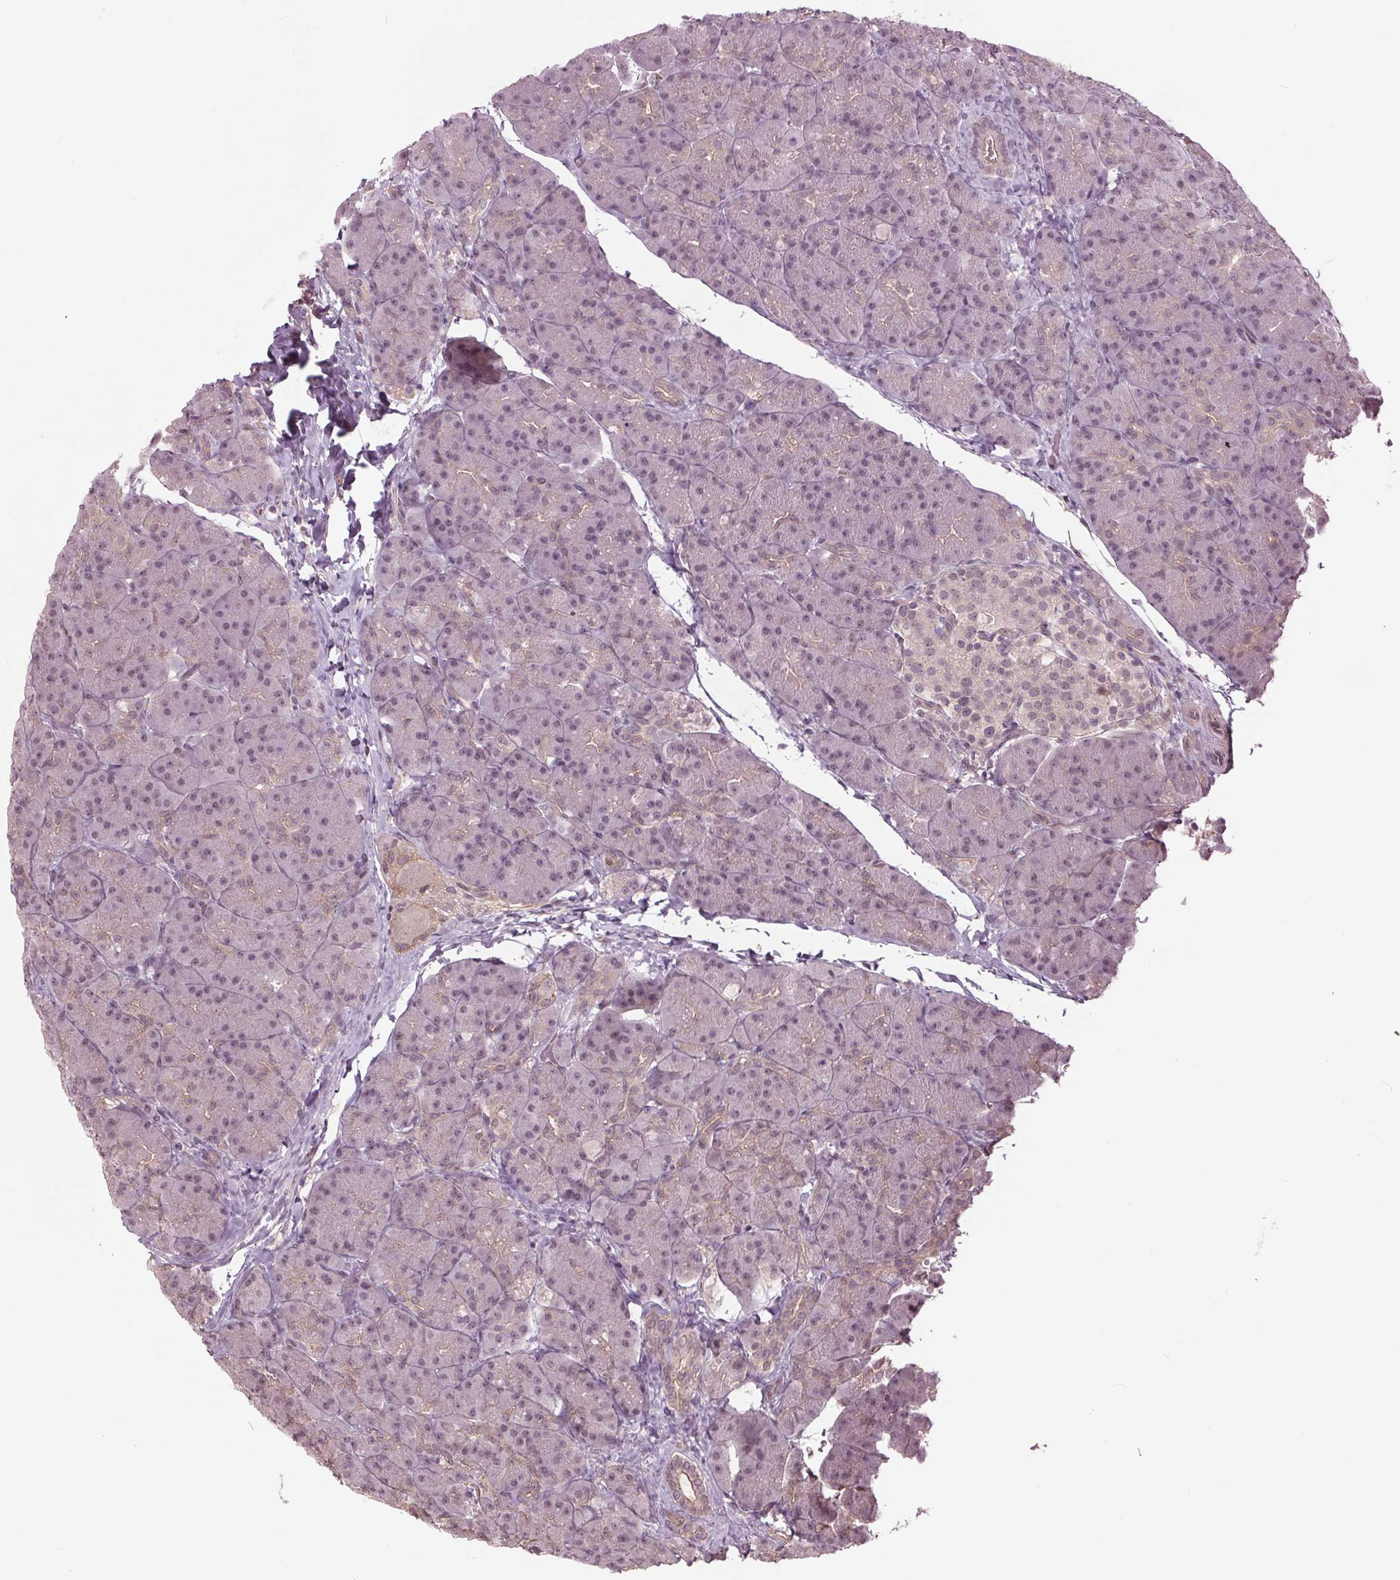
{"staining": {"intensity": "negative", "quantity": "none", "location": "none"}, "tissue": "pancreas", "cell_type": "Exocrine glandular cells", "image_type": "normal", "snomed": [{"axis": "morphology", "description": "Normal tissue, NOS"}, {"axis": "topography", "description": "Pancreas"}], "caption": "The photomicrograph shows no significant positivity in exocrine glandular cells of pancreas.", "gene": "BTBD1", "patient": {"sex": "male", "age": 57}}